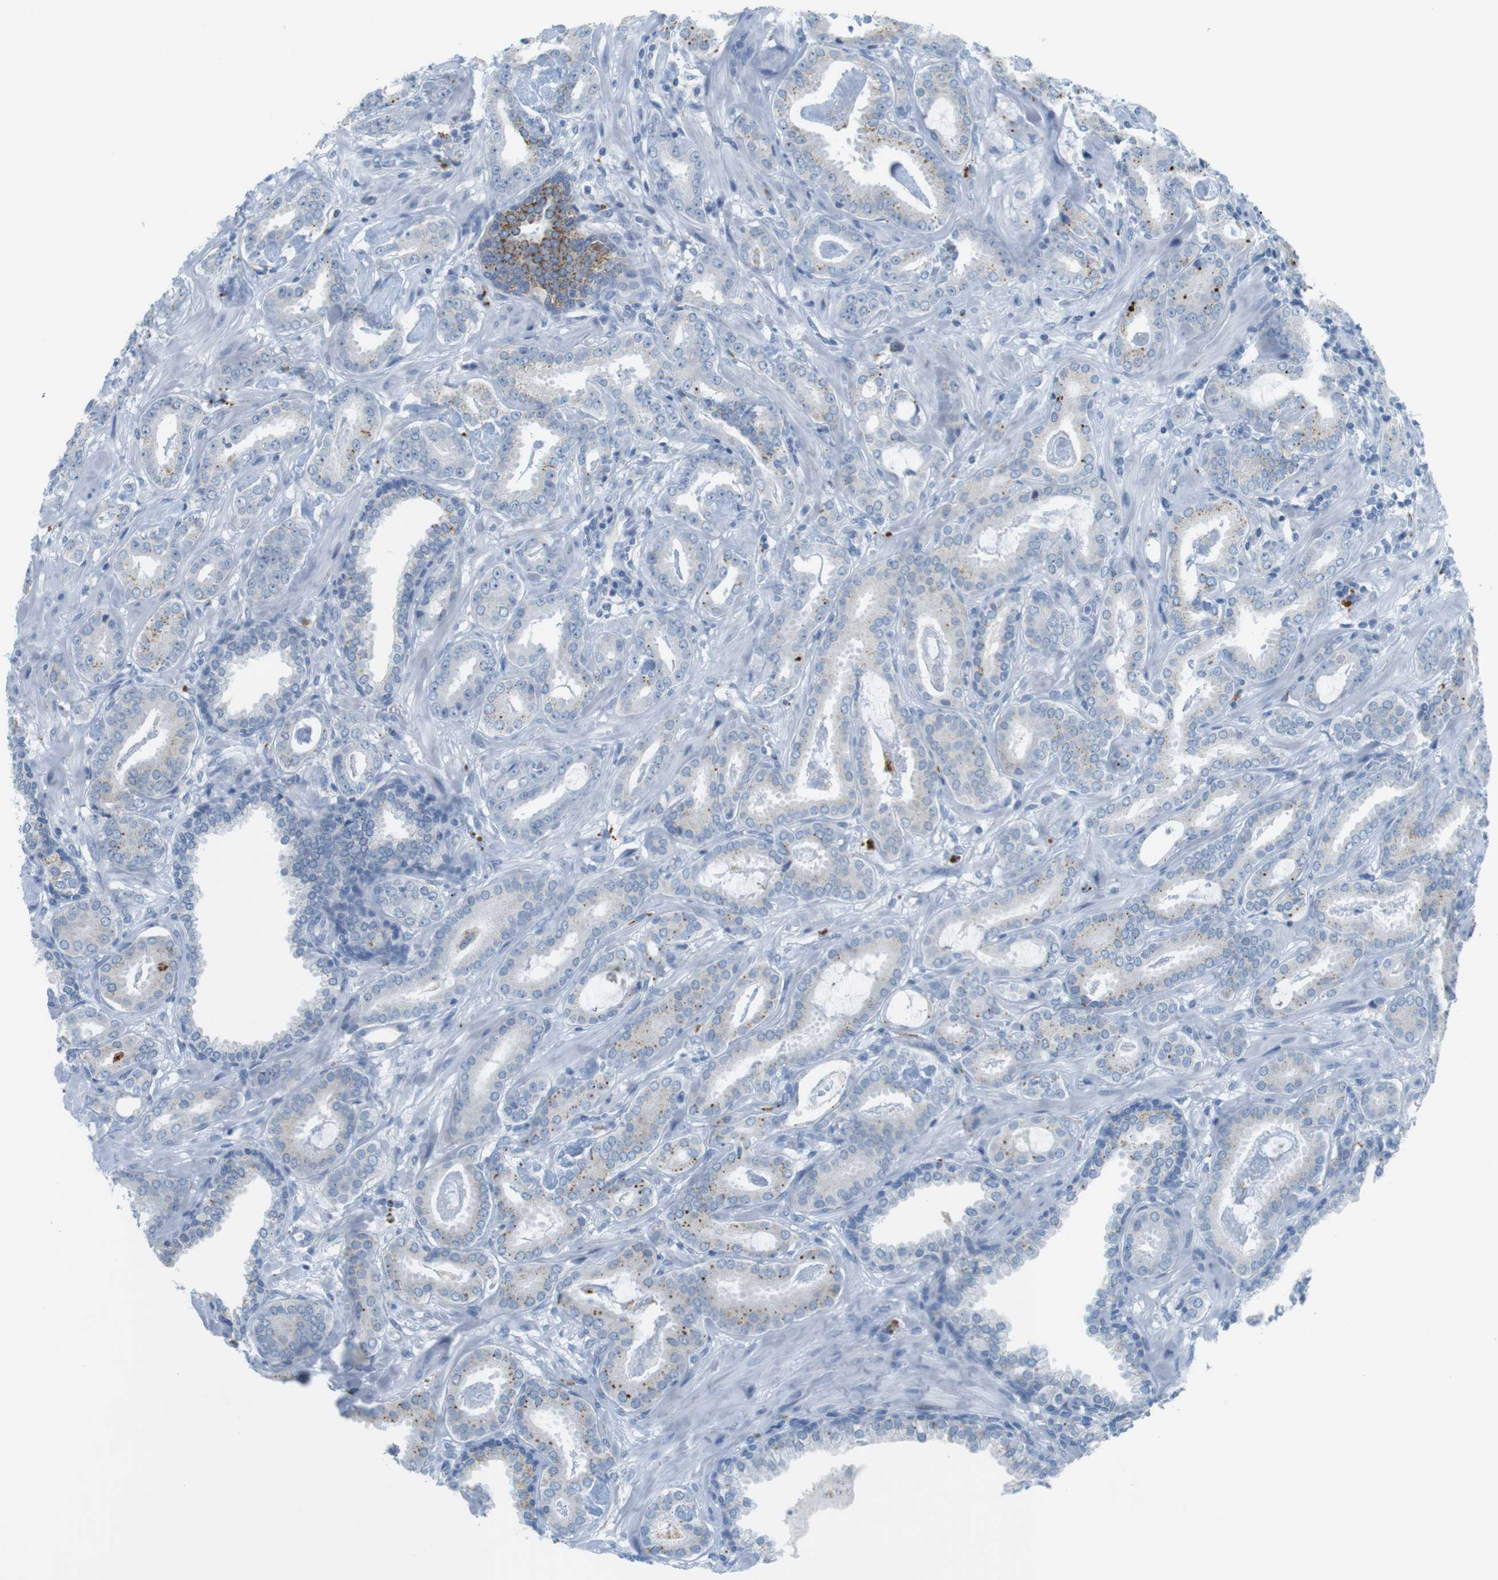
{"staining": {"intensity": "moderate", "quantity": "<25%", "location": "cytoplasmic/membranous"}, "tissue": "prostate cancer", "cell_type": "Tumor cells", "image_type": "cancer", "snomed": [{"axis": "morphology", "description": "Adenocarcinoma, Low grade"}, {"axis": "topography", "description": "Prostate"}], "caption": "A high-resolution photomicrograph shows immunohistochemistry staining of prostate cancer, which displays moderate cytoplasmic/membranous expression in approximately <25% of tumor cells.", "gene": "YIPF1", "patient": {"sex": "male", "age": 53}}